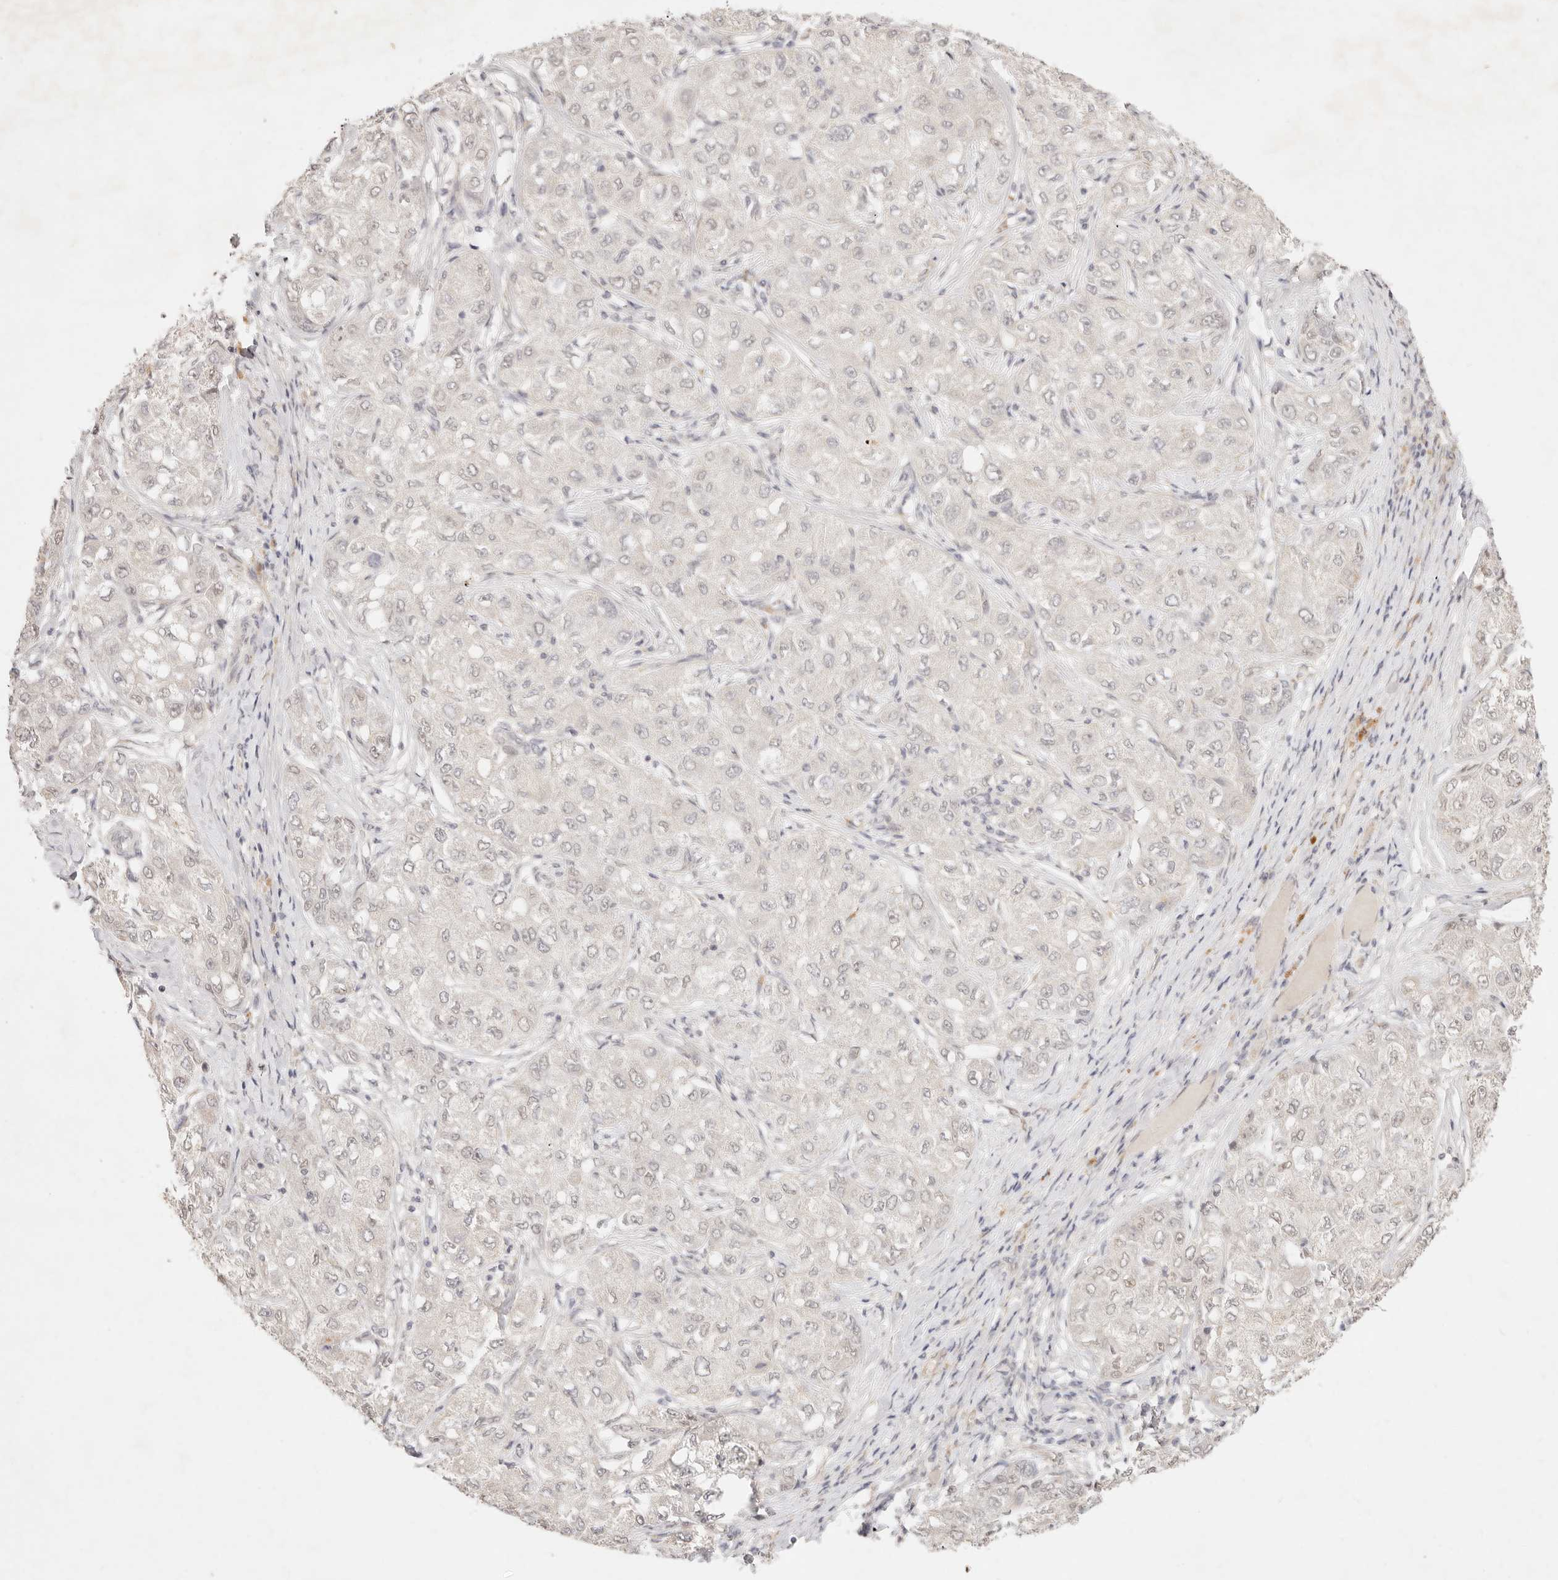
{"staining": {"intensity": "negative", "quantity": "none", "location": "none"}, "tissue": "liver cancer", "cell_type": "Tumor cells", "image_type": "cancer", "snomed": [{"axis": "morphology", "description": "Carcinoma, Hepatocellular, NOS"}, {"axis": "topography", "description": "Liver"}], "caption": "Immunohistochemistry (IHC) micrograph of human liver hepatocellular carcinoma stained for a protein (brown), which reveals no staining in tumor cells.", "gene": "GPR156", "patient": {"sex": "male", "age": 80}}